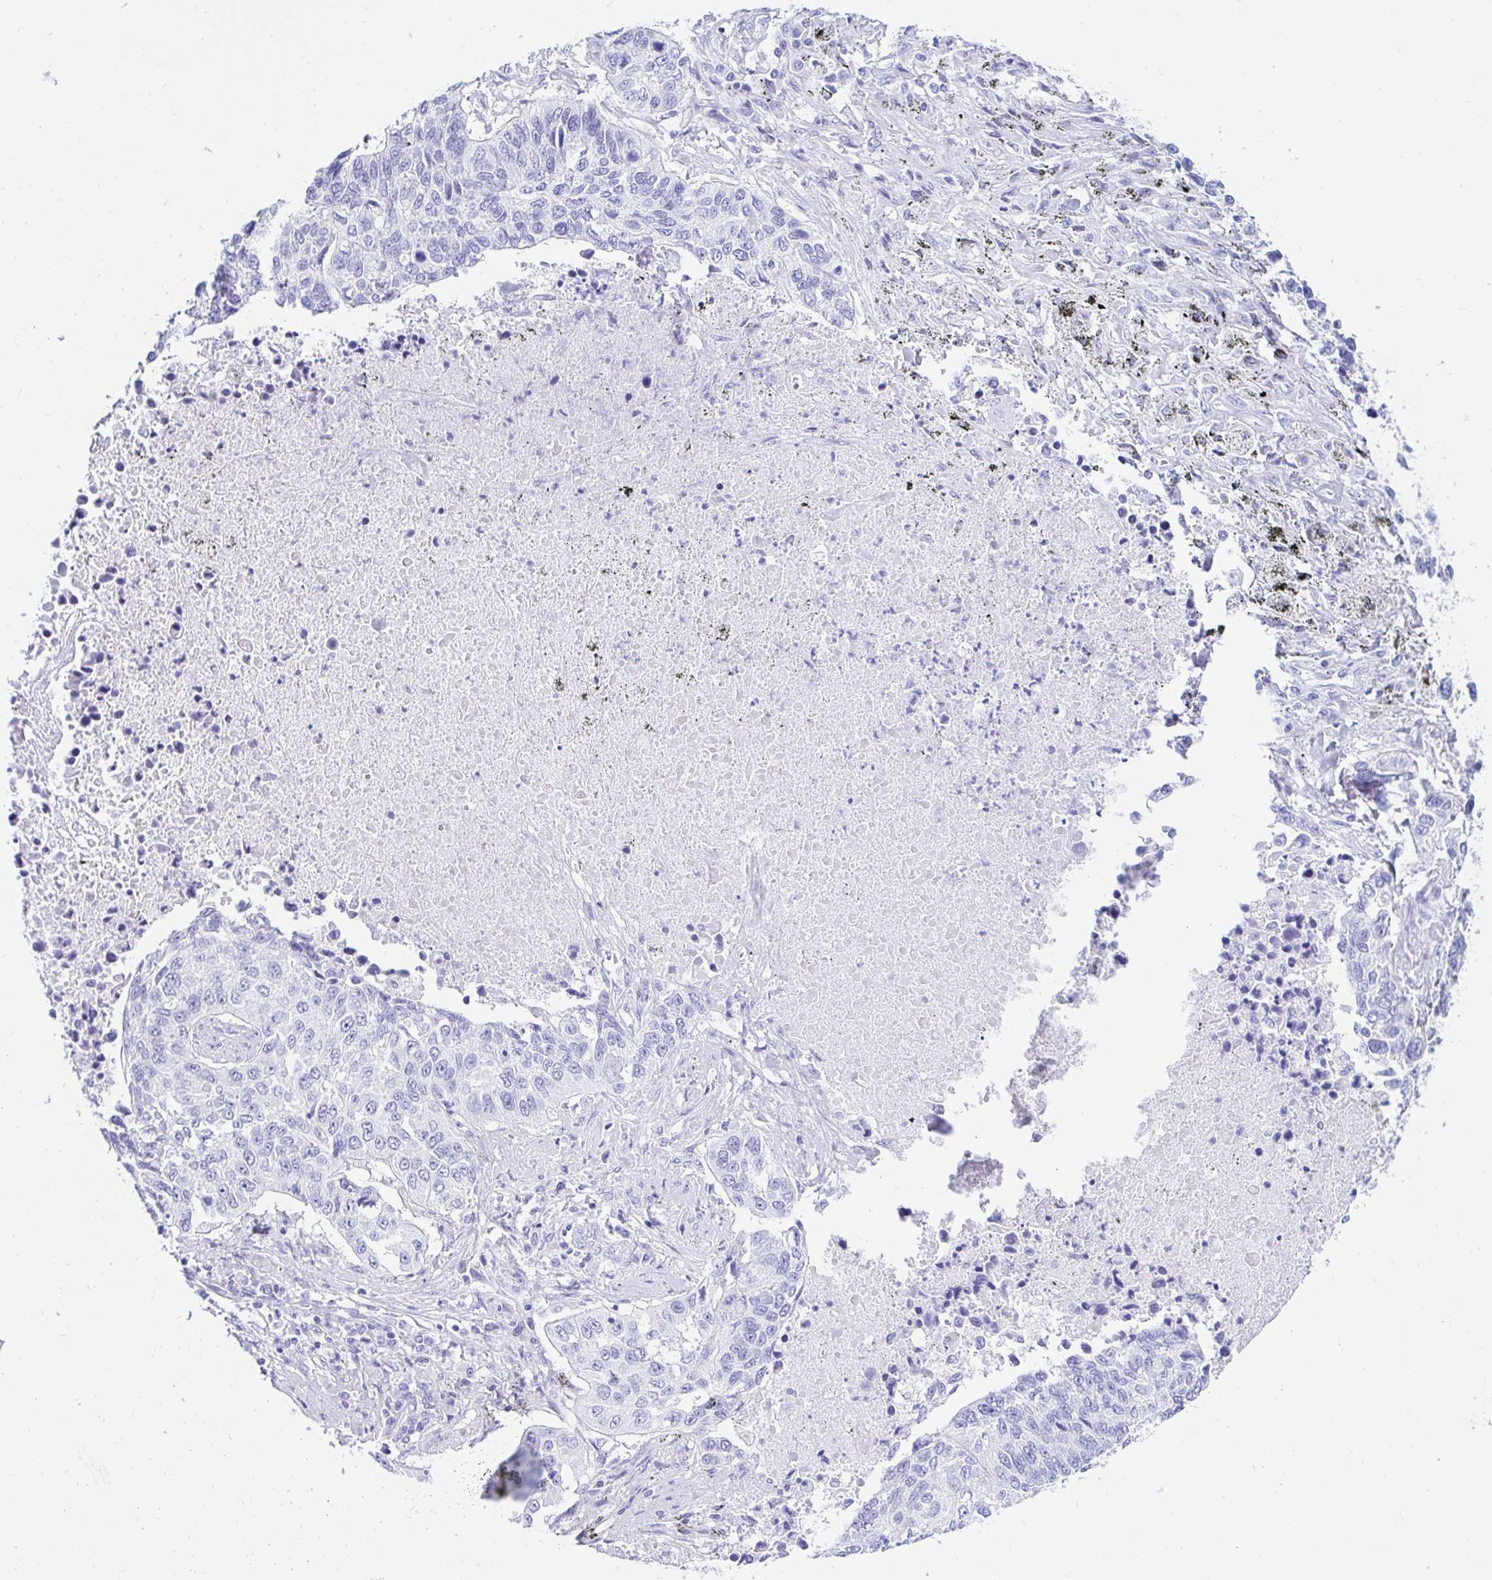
{"staining": {"intensity": "negative", "quantity": "none", "location": "none"}, "tissue": "lung cancer", "cell_type": "Tumor cells", "image_type": "cancer", "snomed": [{"axis": "morphology", "description": "Squamous cell carcinoma, NOS"}, {"axis": "topography", "description": "Lung"}], "caption": "A histopathology image of human lung cancer (squamous cell carcinoma) is negative for staining in tumor cells.", "gene": "PPP1R1B", "patient": {"sex": "male", "age": 62}}